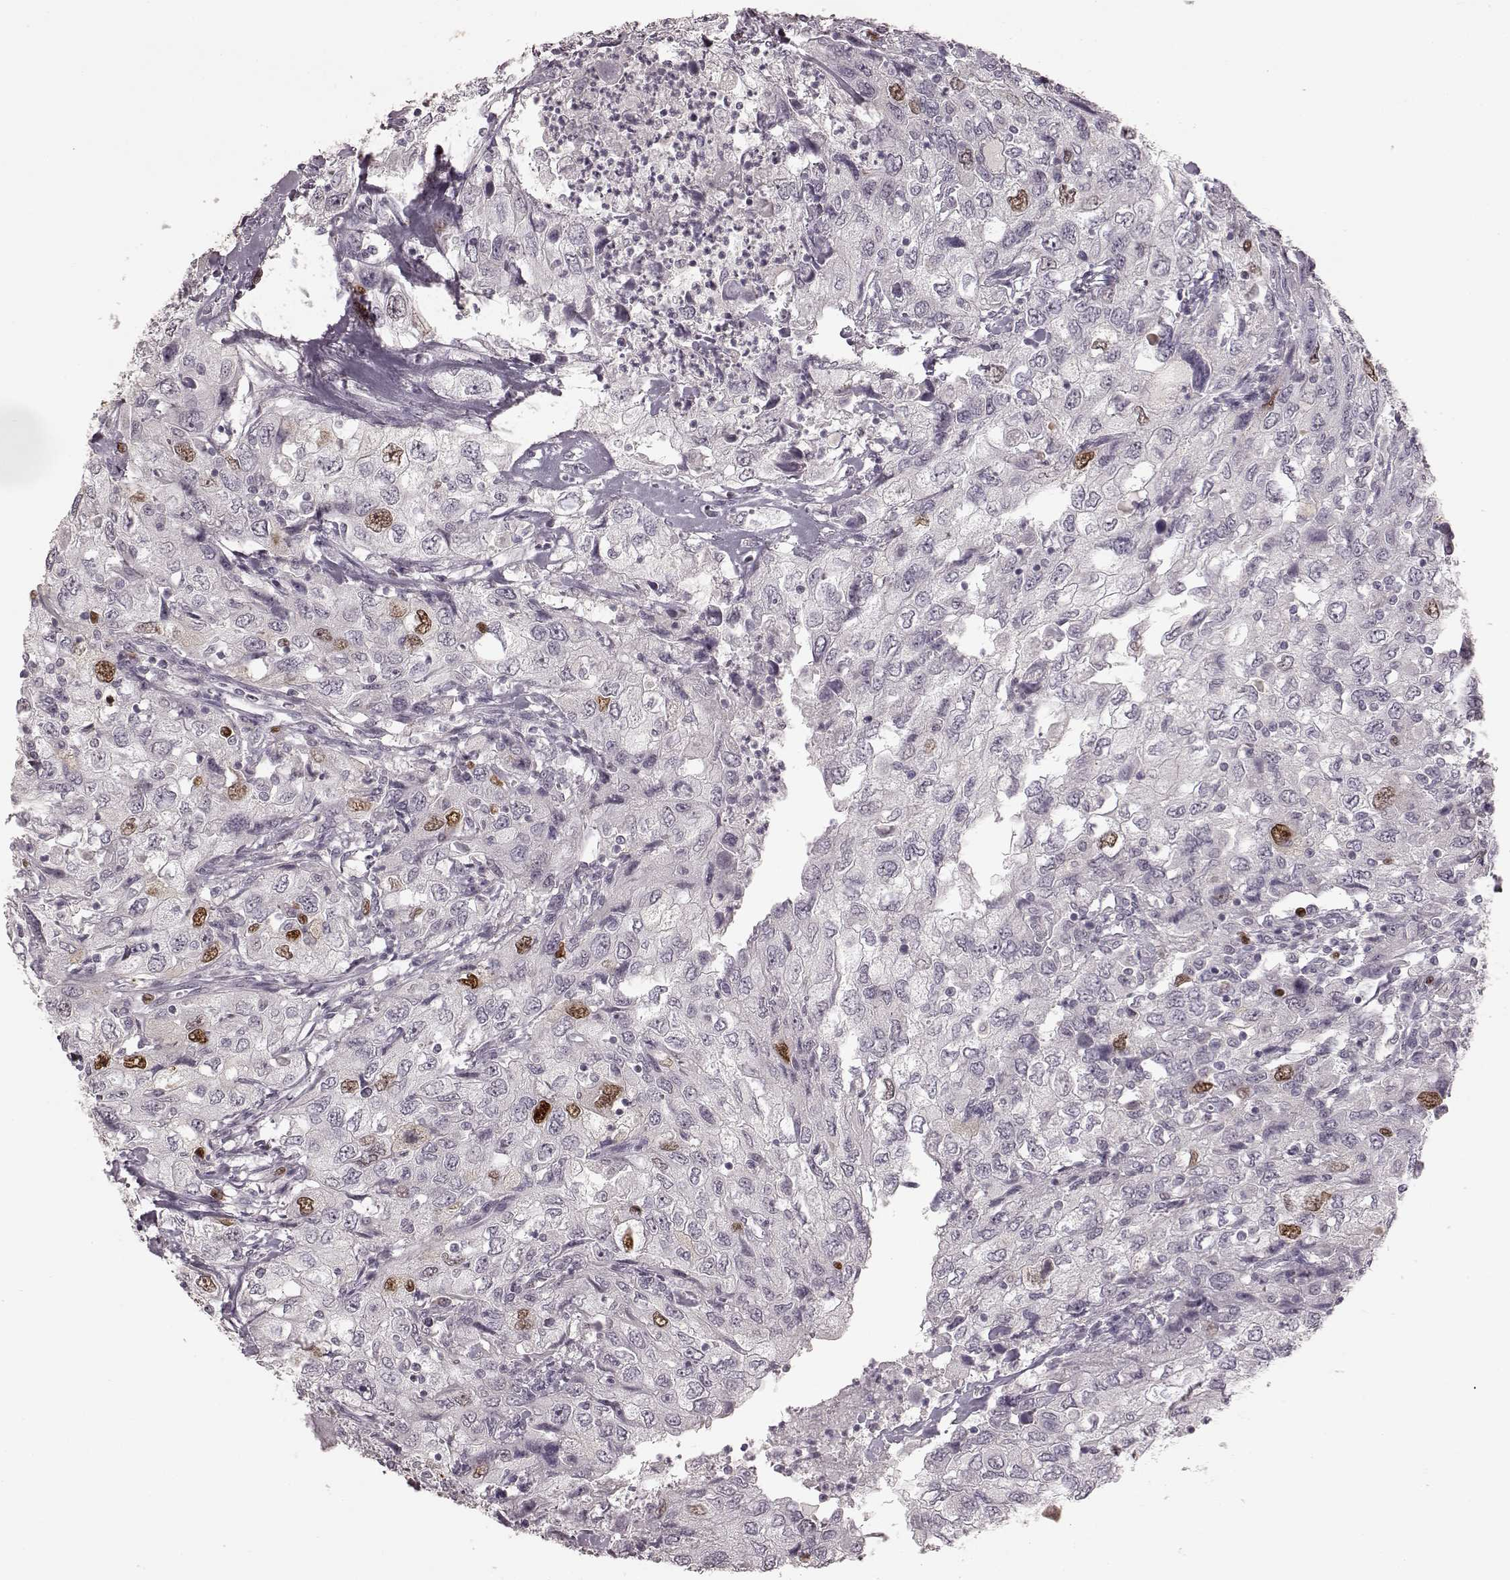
{"staining": {"intensity": "strong", "quantity": "<25%", "location": "nuclear"}, "tissue": "urothelial cancer", "cell_type": "Tumor cells", "image_type": "cancer", "snomed": [{"axis": "morphology", "description": "Urothelial carcinoma, High grade"}, {"axis": "topography", "description": "Urinary bladder"}], "caption": "This micrograph shows immunohistochemistry (IHC) staining of human high-grade urothelial carcinoma, with medium strong nuclear staining in approximately <25% of tumor cells.", "gene": "CCNA2", "patient": {"sex": "male", "age": 76}}